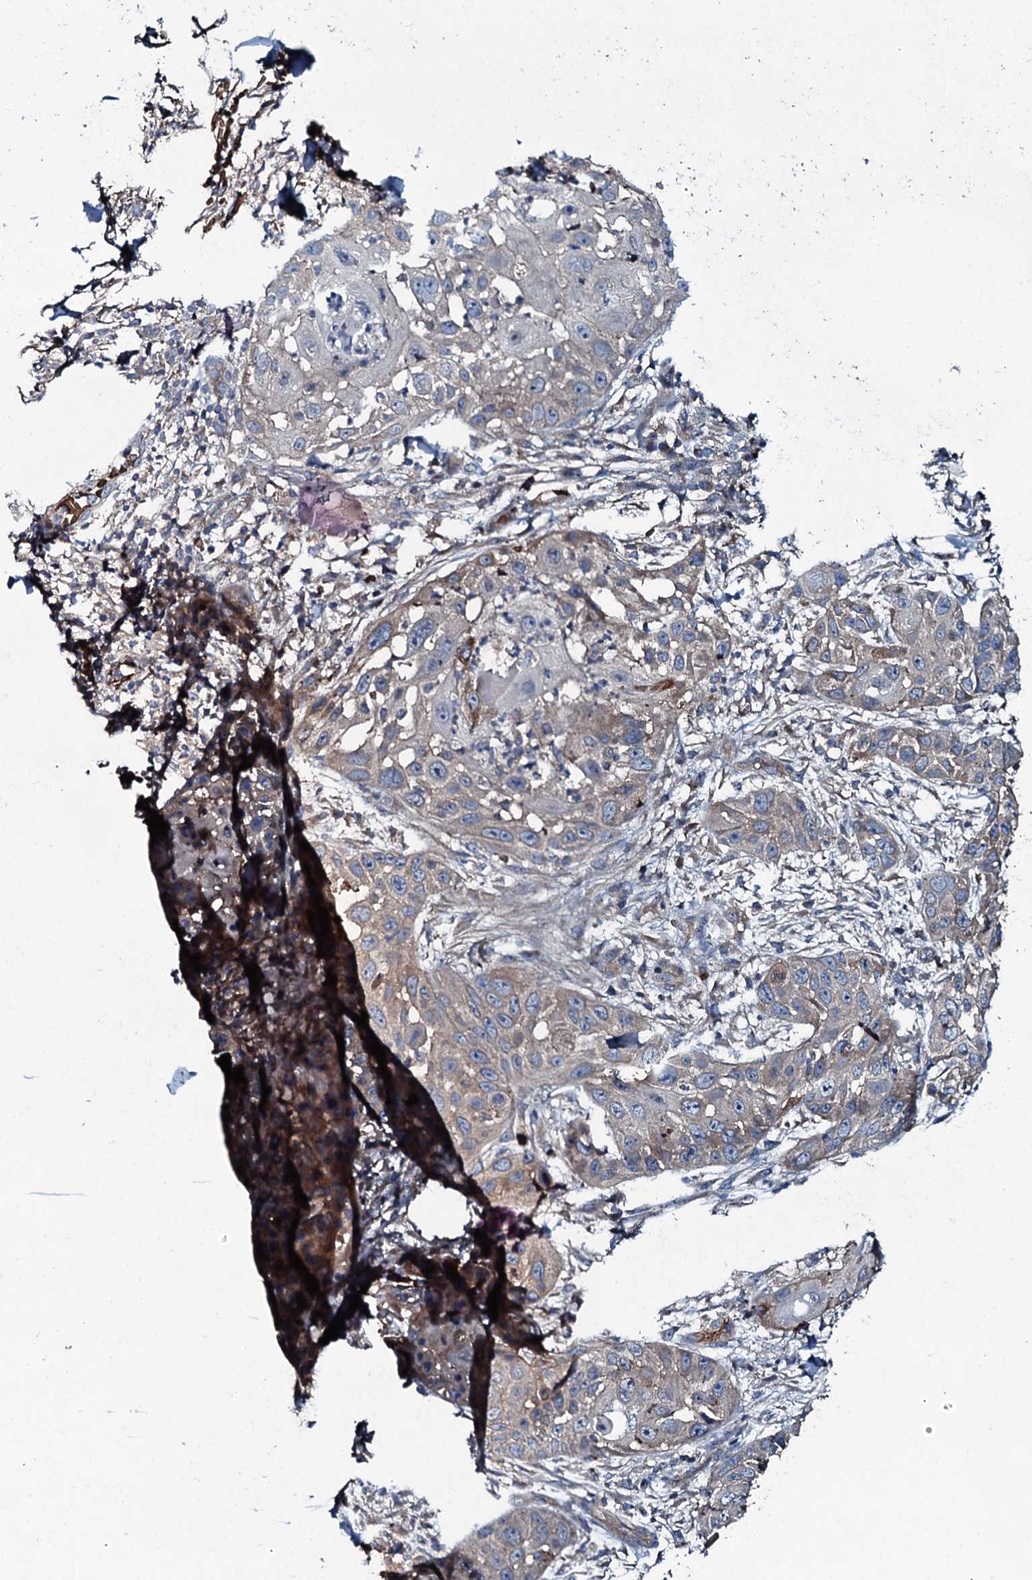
{"staining": {"intensity": "weak", "quantity": "25%-75%", "location": "cytoplasmic/membranous"}, "tissue": "skin cancer", "cell_type": "Tumor cells", "image_type": "cancer", "snomed": [{"axis": "morphology", "description": "Squamous cell carcinoma, NOS"}, {"axis": "topography", "description": "Skin"}], "caption": "Squamous cell carcinoma (skin) stained for a protein shows weak cytoplasmic/membranous positivity in tumor cells.", "gene": "TRIM7", "patient": {"sex": "female", "age": 44}}